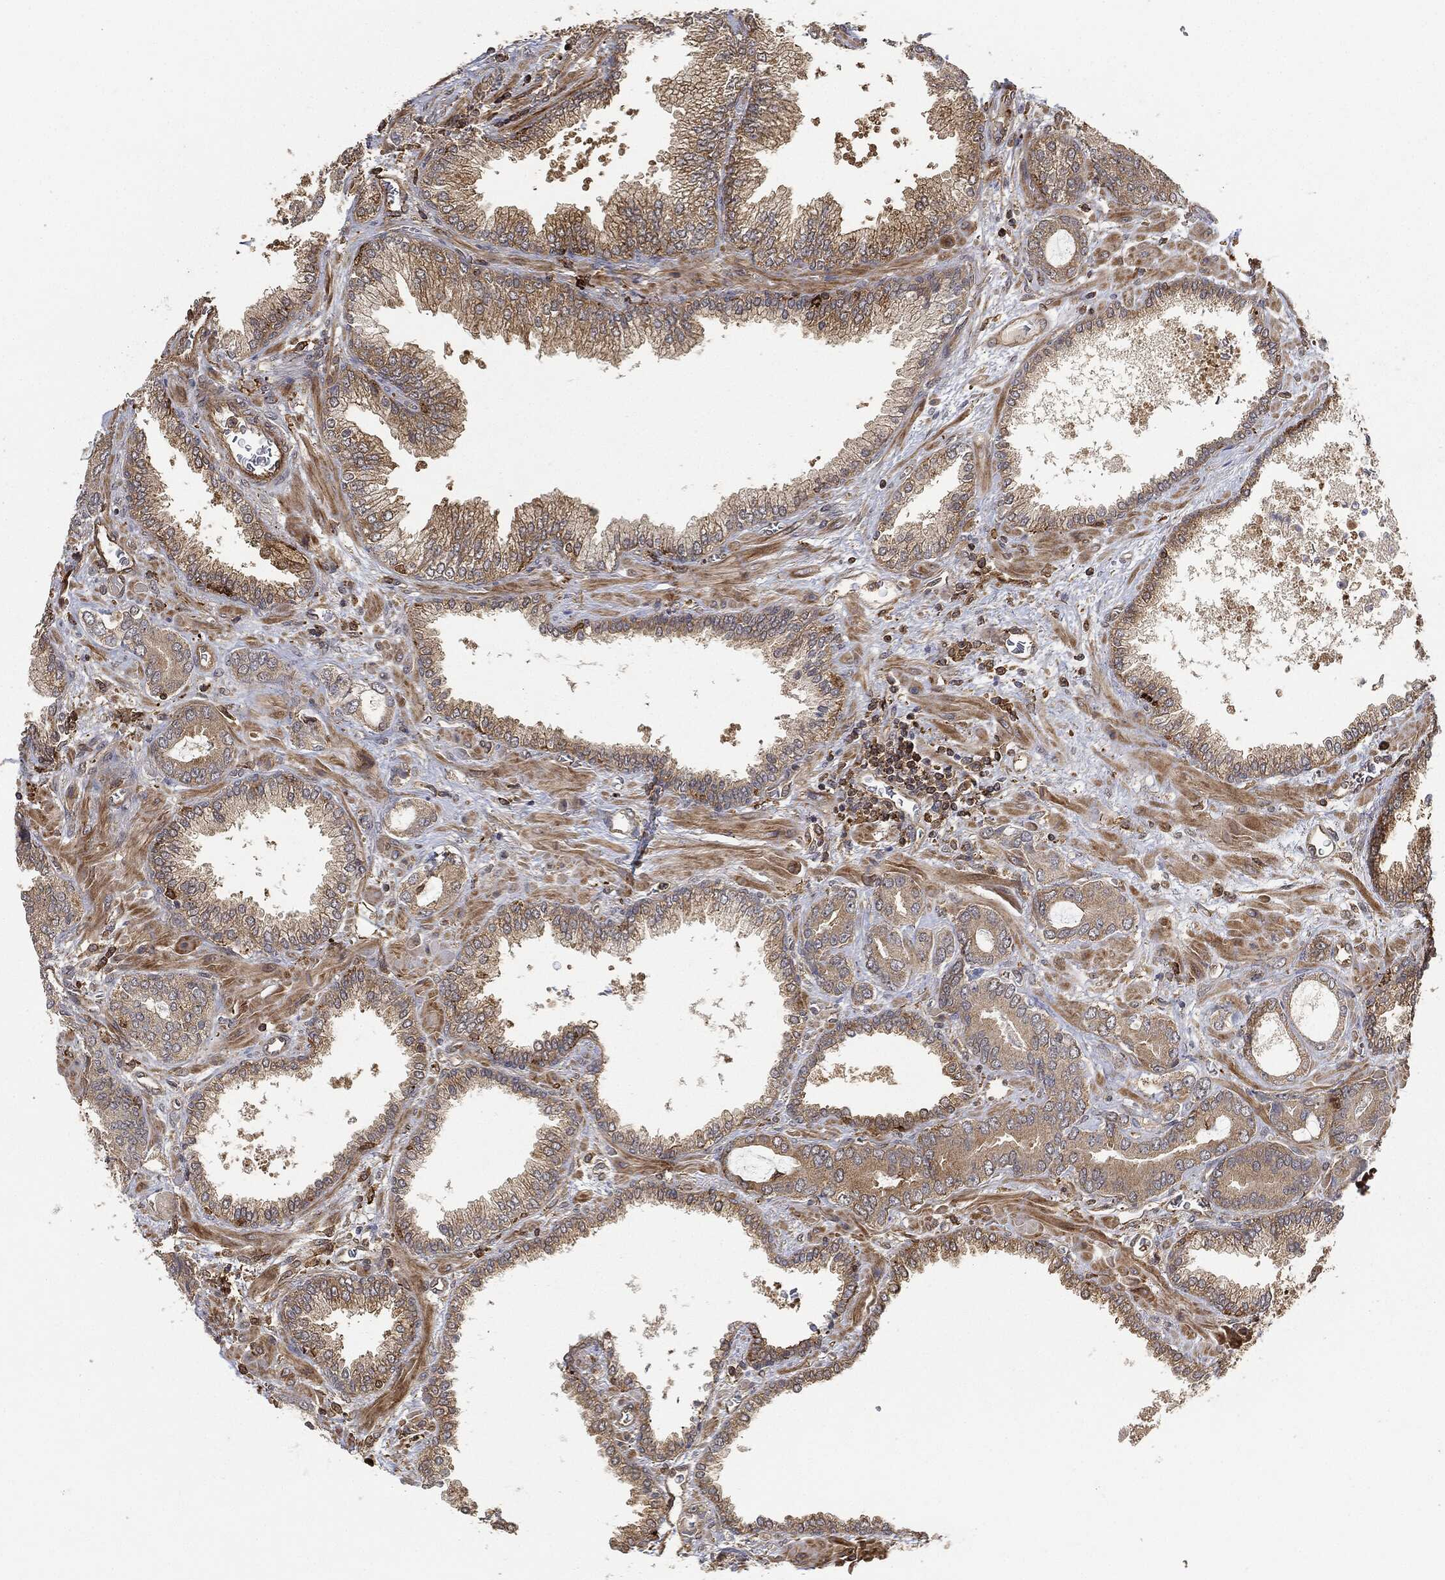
{"staining": {"intensity": "moderate", "quantity": "<25%", "location": "cytoplasmic/membranous"}, "tissue": "prostate cancer", "cell_type": "Tumor cells", "image_type": "cancer", "snomed": [{"axis": "morphology", "description": "Adenocarcinoma, Low grade"}, {"axis": "topography", "description": "Prostate"}], "caption": "A micrograph of prostate low-grade adenocarcinoma stained for a protein demonstrates moderate cytoplasmic/membranous brown staining in tumor cells. The staining was performed using DAB, with brown indicating positive protein expression. Nuclei are stained blue with hematoxylin.", "gene": "TPT1", "patient": {"sex": "male", "age": 68}}